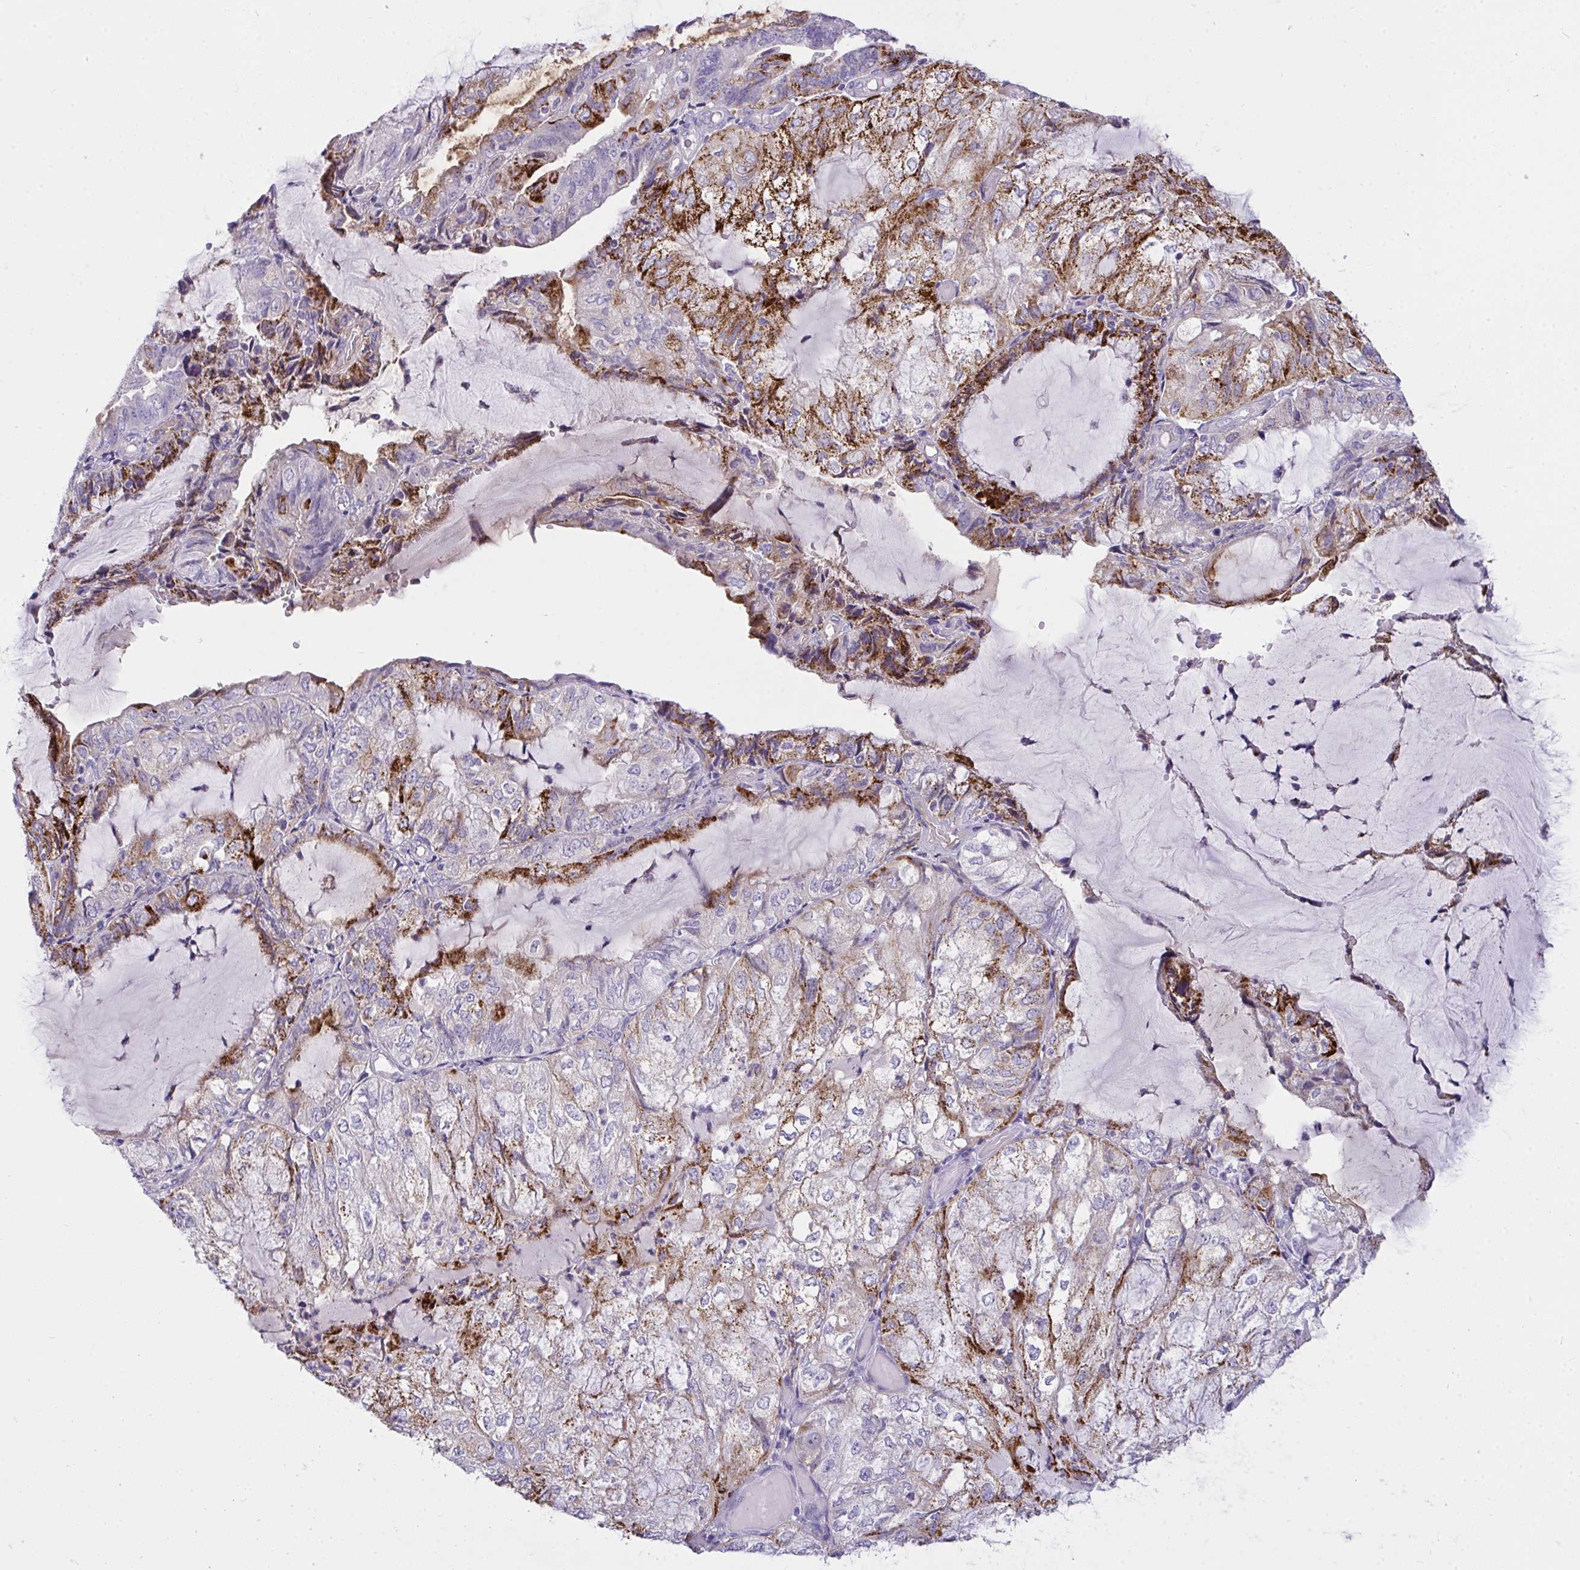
{"staining": {"intensity": "strong", "quantity": "25%-75%", "location": "cytoplasmic/membranous"}, "tissue": "endometrial cancer", "cell_type": "Tumor cells", "image_type": "cancer", "snomed": [{"axis": "morphology", "description": "Adenocarcinoma, NOS"}, {"axis": "topography", "description": "Endometrium"}], "caption": "Immunohistochemical staining of human endometrial cancer (adenocarcinoma) reveals strong cytoplasmic/membranous protein expression in approximately 25%-75% of tumor cells.", "gene": "SEMA6B", "patient": {"sex": "female", "age": 81}}